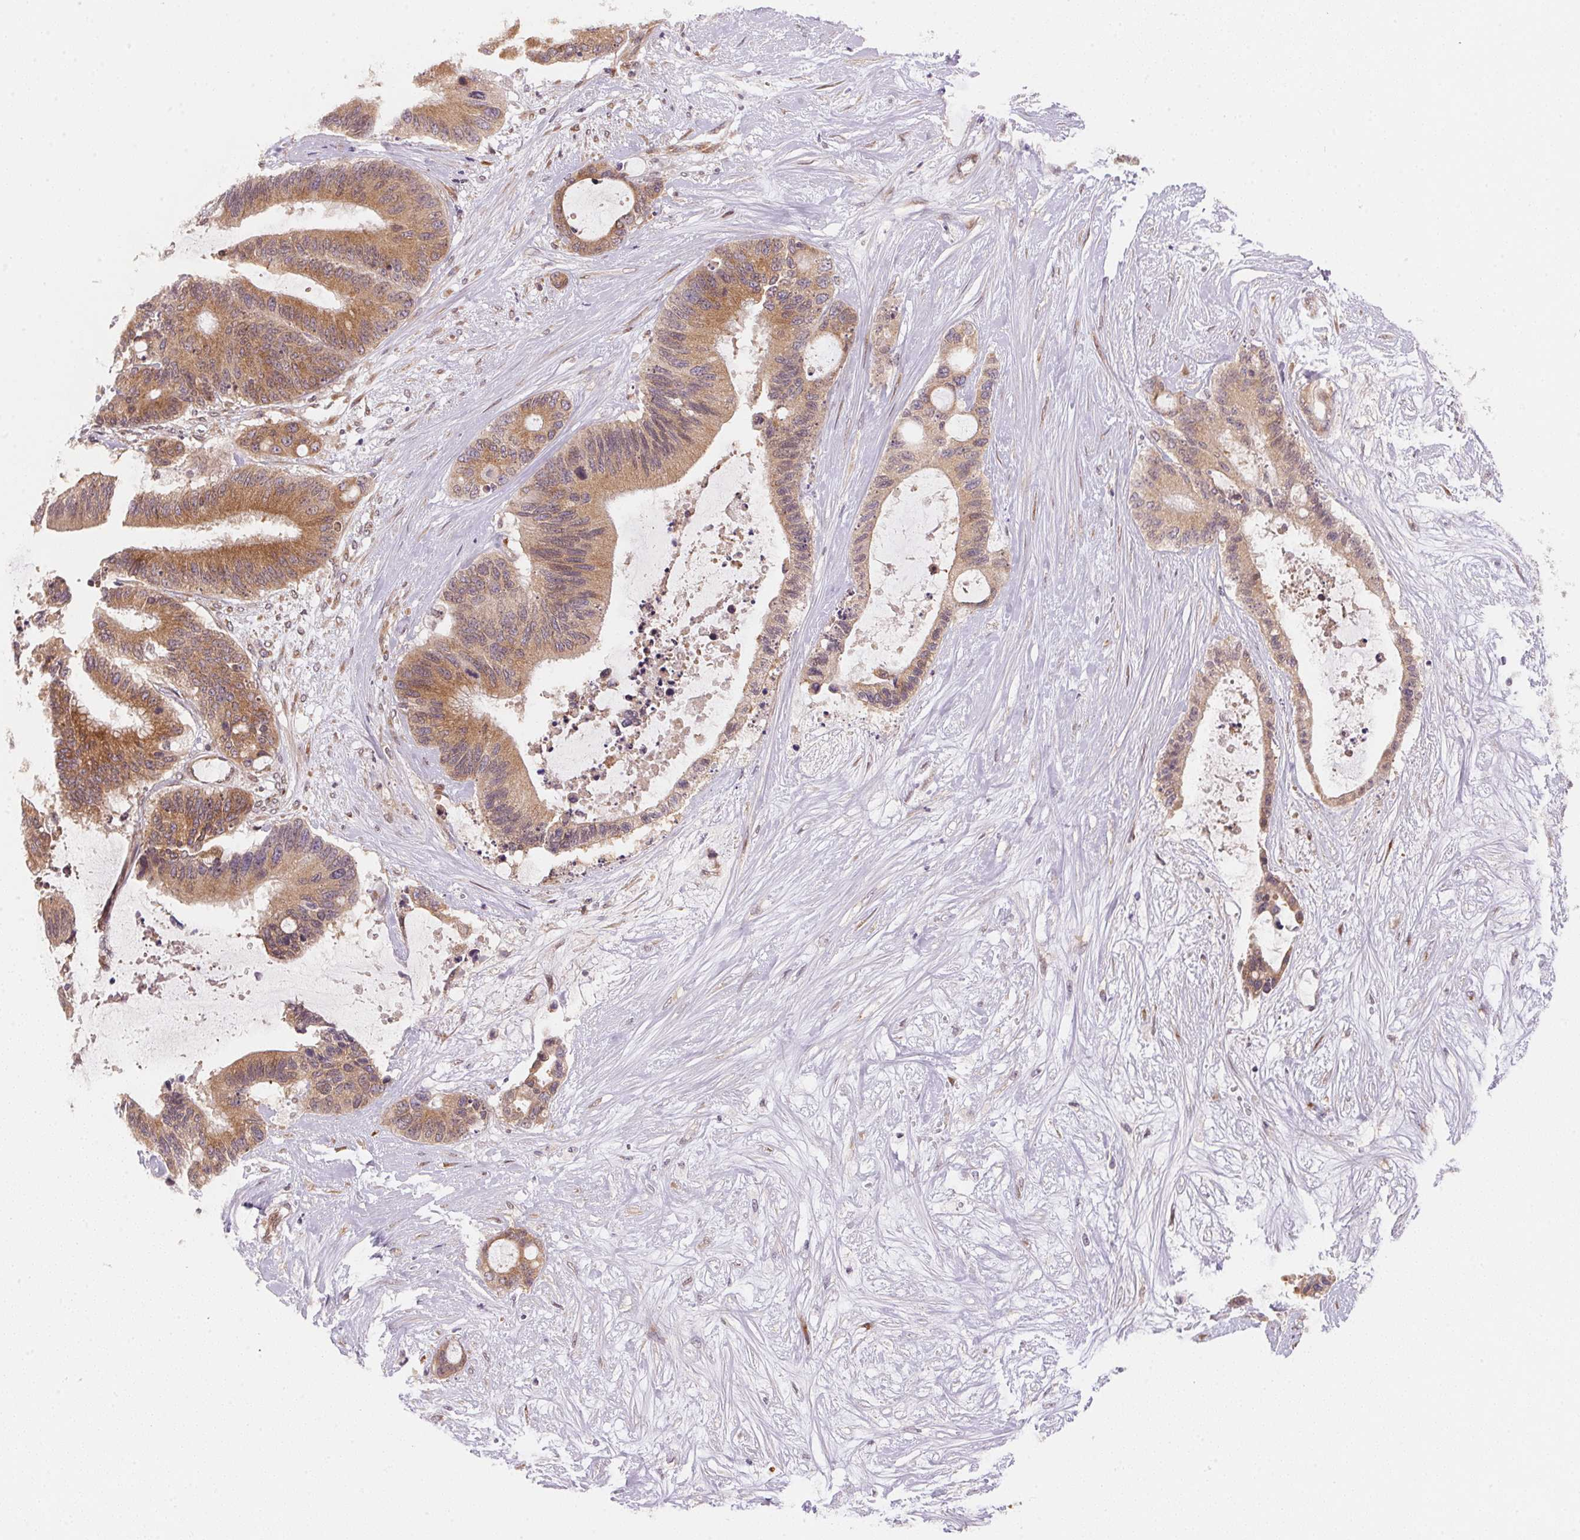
{"staining": {"intensity": "moderate", "quantity": ">75%", "location": "cytoplasmic/membranous"}, "tissue": "liver cancer", "cell_type": "Tumor cells", "image_type": "cancer", "snomed": [{"axis": "morphology", "description": "Normal tissue, NOS"}, {"axis": "morphology", "description": "Cholangiocarcinoma"}, {"axis": "topography", "description": "Liver"}, {"axis": "topography", "description": "Peripheral nerve tissue"}], "caption": "The immunohistochemical stain labels moderate cytoplasmic/membranous staining in tumor cells of cholangiocarcinoma (liver) tissue.", "gene": "EI24", "patient": {"sex": "female", "age": 73}}